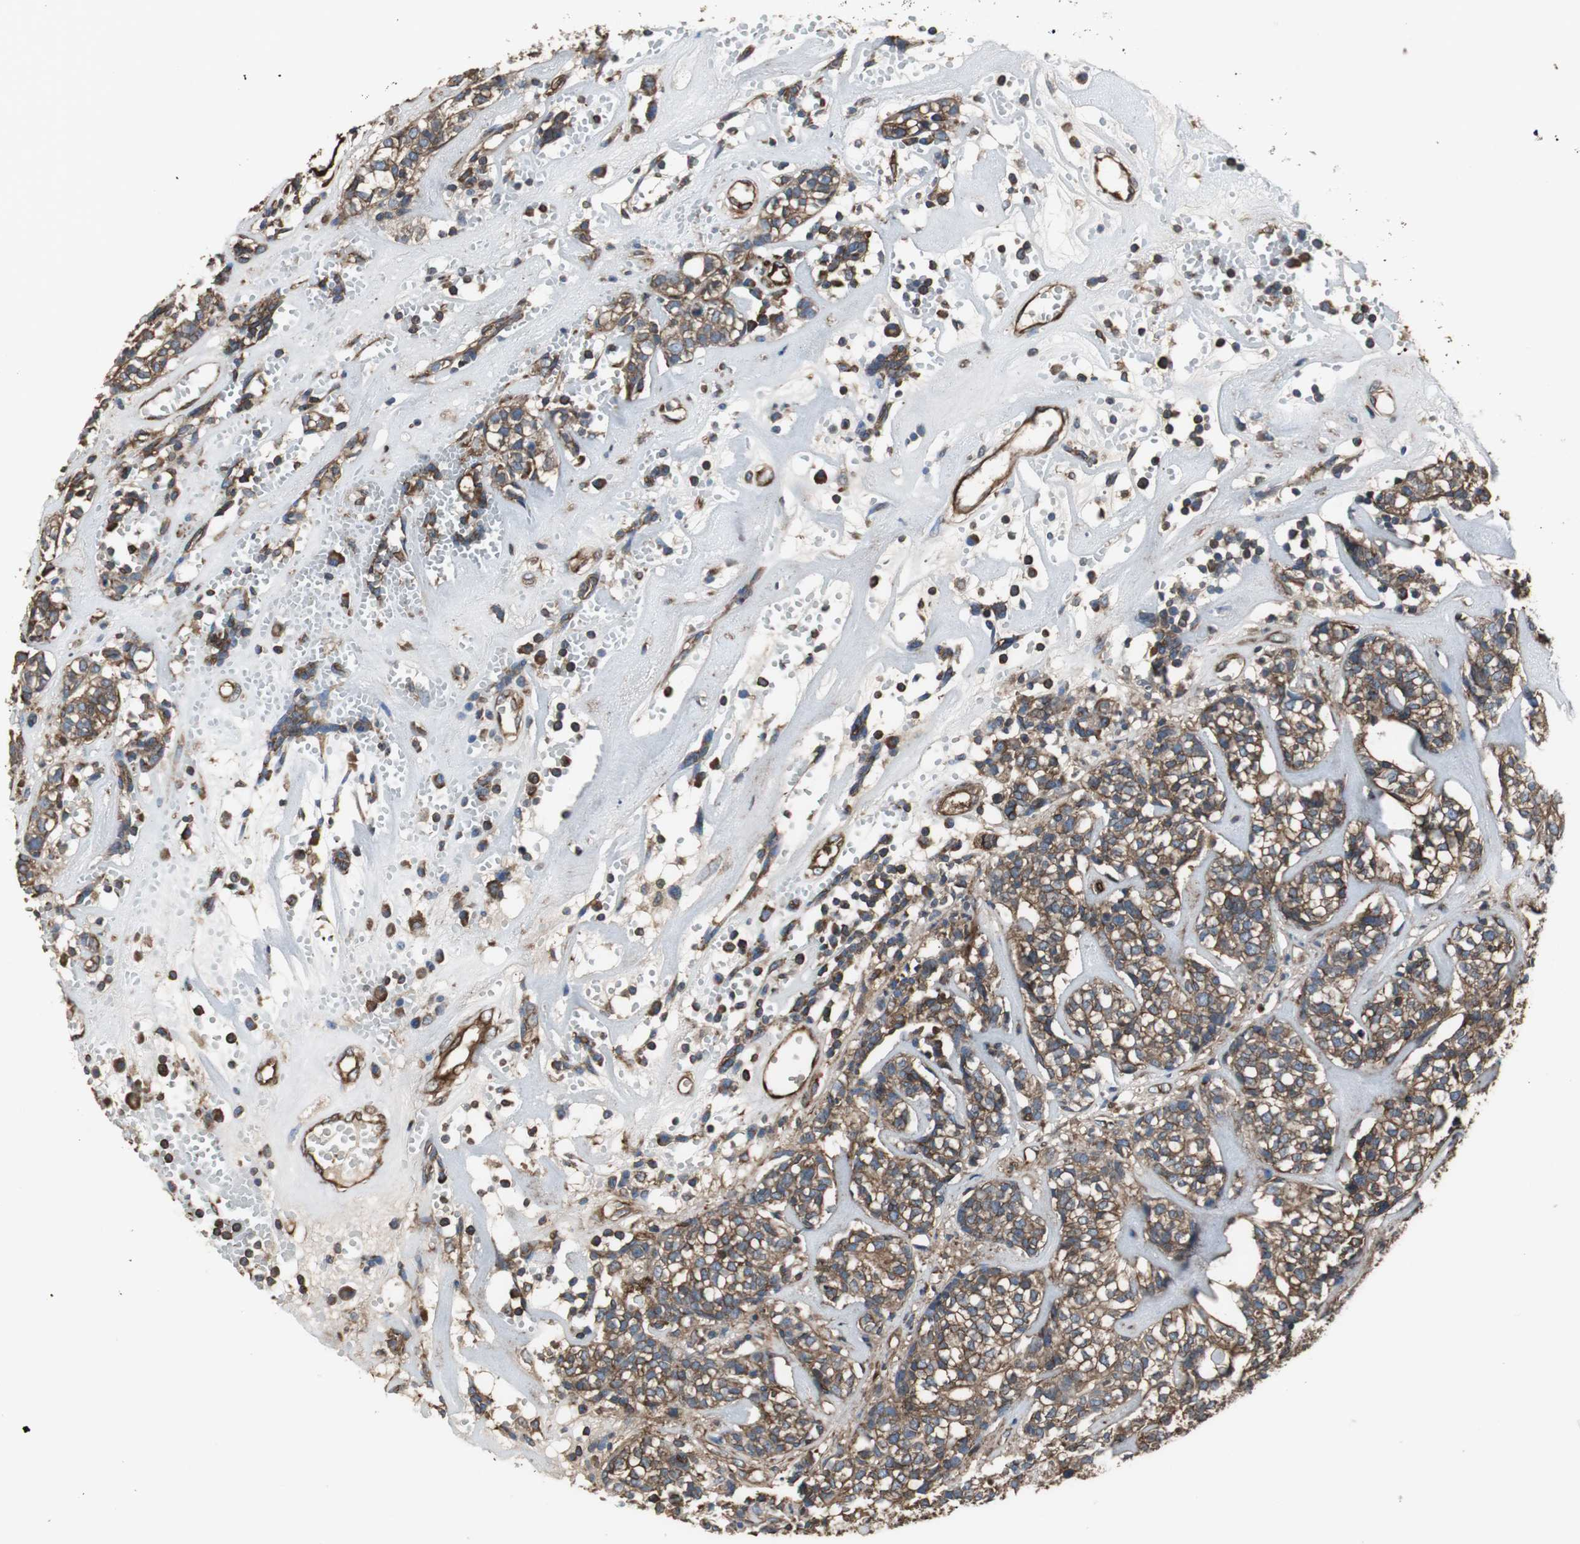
{"staining": {"intensity": "strong", "quantity": ">75%", "location": "cytoplasmic/membranous"}, "tissue": "head and neck cancer", "cell_type": "Tumor cells", "image_type": "cancer", "snomed": [{"axis": "morphology", "description": "Adenocarcinoma, NOS"}, {"axis": "topography", "description": "Salivary gland"}, {"axis": "topography", "description": "Head-Neck"}], "caption": "A brown stain highlights strong cytoplasmic/membranous staining of a protein in human head and neck adenocarcinoma tumor cells.", "gene": "ACTN1", "patient": {"sex": "female", "age": 65}}